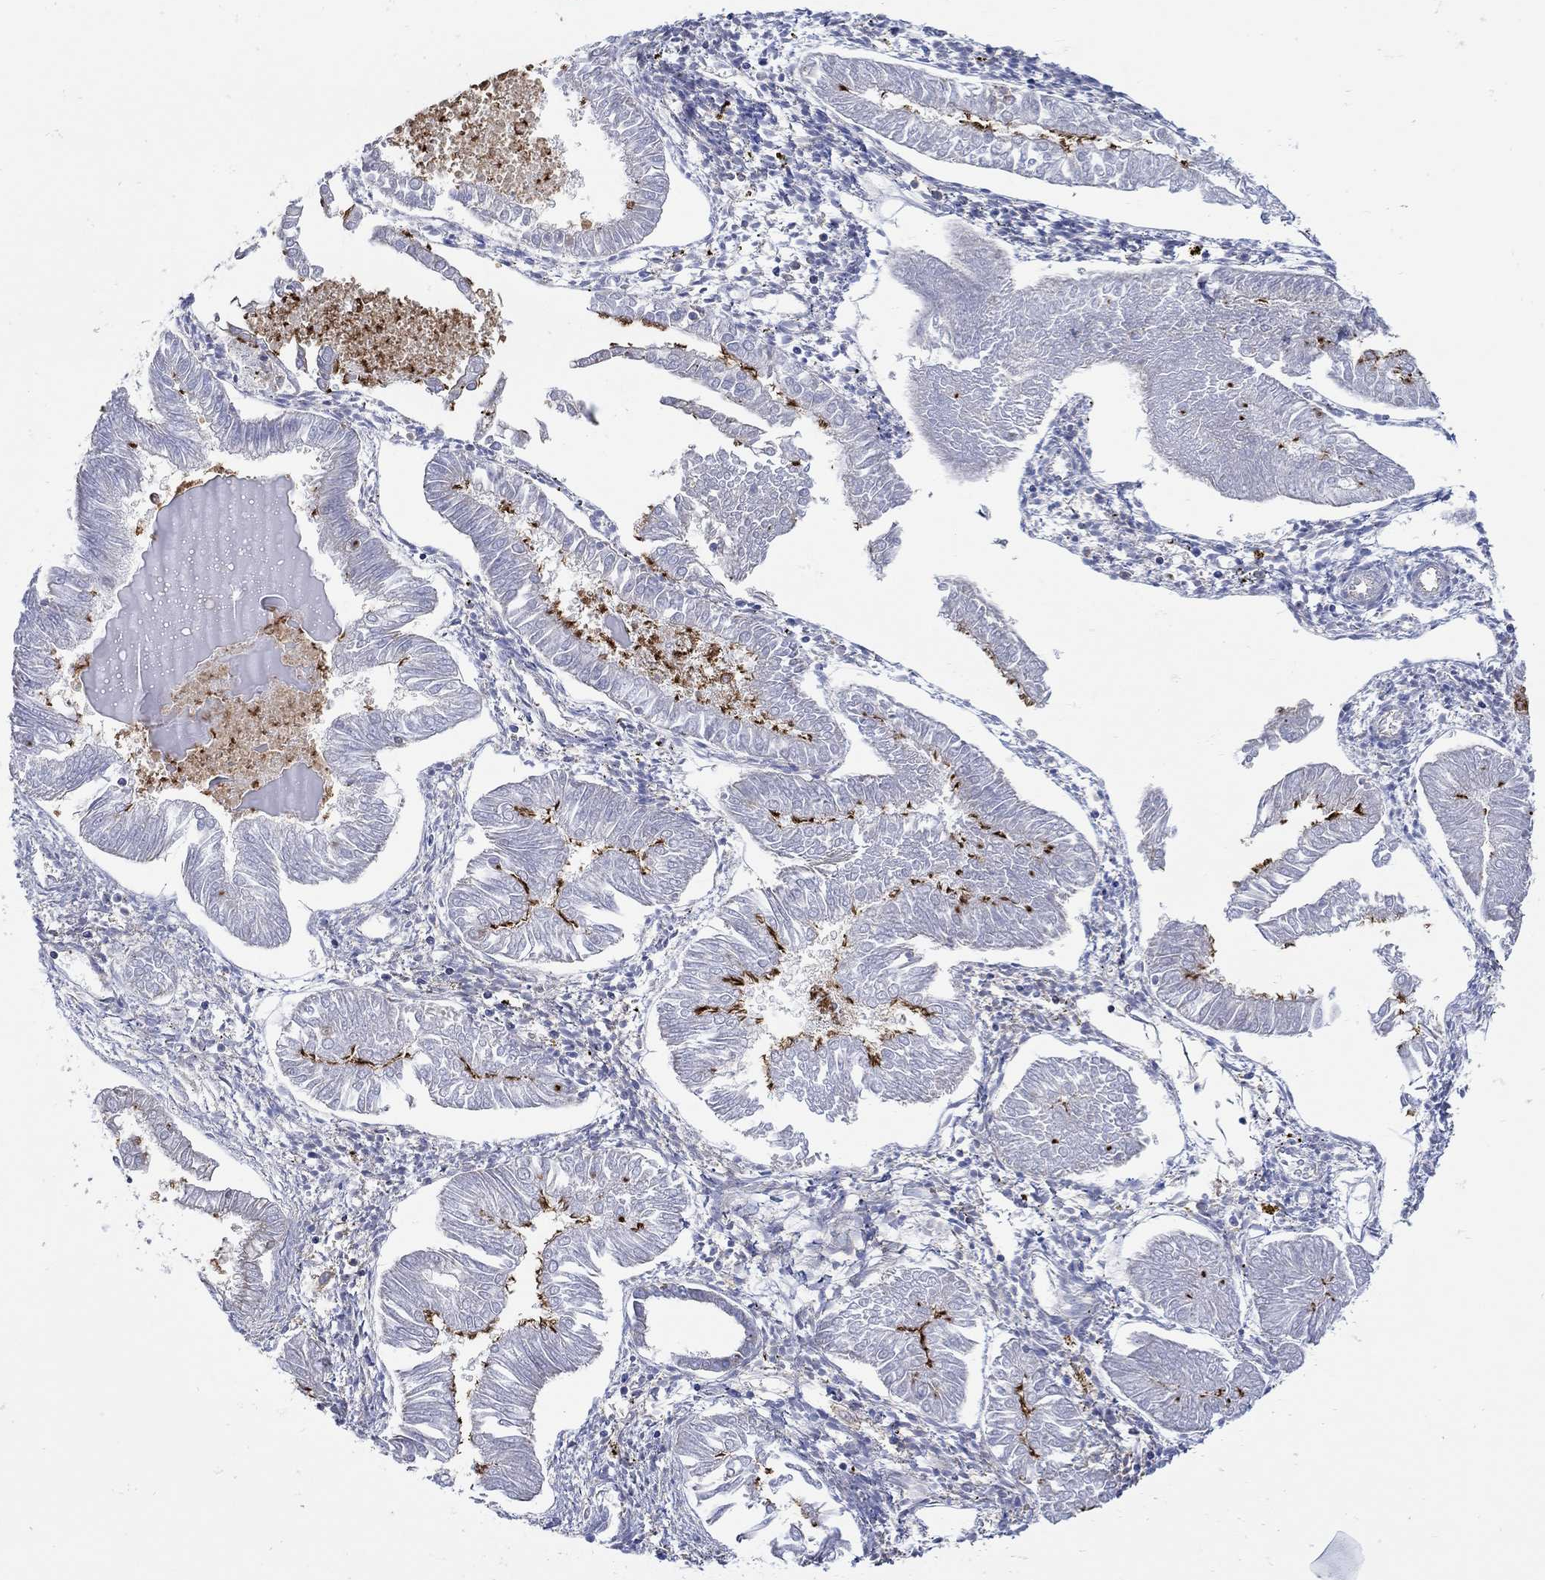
{"staining": {"intensity": "strong", "quantity": "<25%", "location": "cytoplasmic/membranous"}, "tissue": "endometrial cancer", "cell_type": "Tumor cells", "image_type": "cancer", "snomed": [{"axis": "morphology", "description": "Adenocarcinoma, NOS"}, {"axis": "topography", "description": "Endometrium"}], "caption": "Immunohistochemical staining of endometrial cancer (adenocarcinoma) reveals medium levels of strong cytoplasmic/membranous positivity in approximately <25% of tumor cells. The protein of interest is stained brown, and the nuclei are stained in blue (DAB IHC with brightfield microscopy, high magnification).", "gene": "TEKT3", "patient": {"sex": "female", "age": 53}}